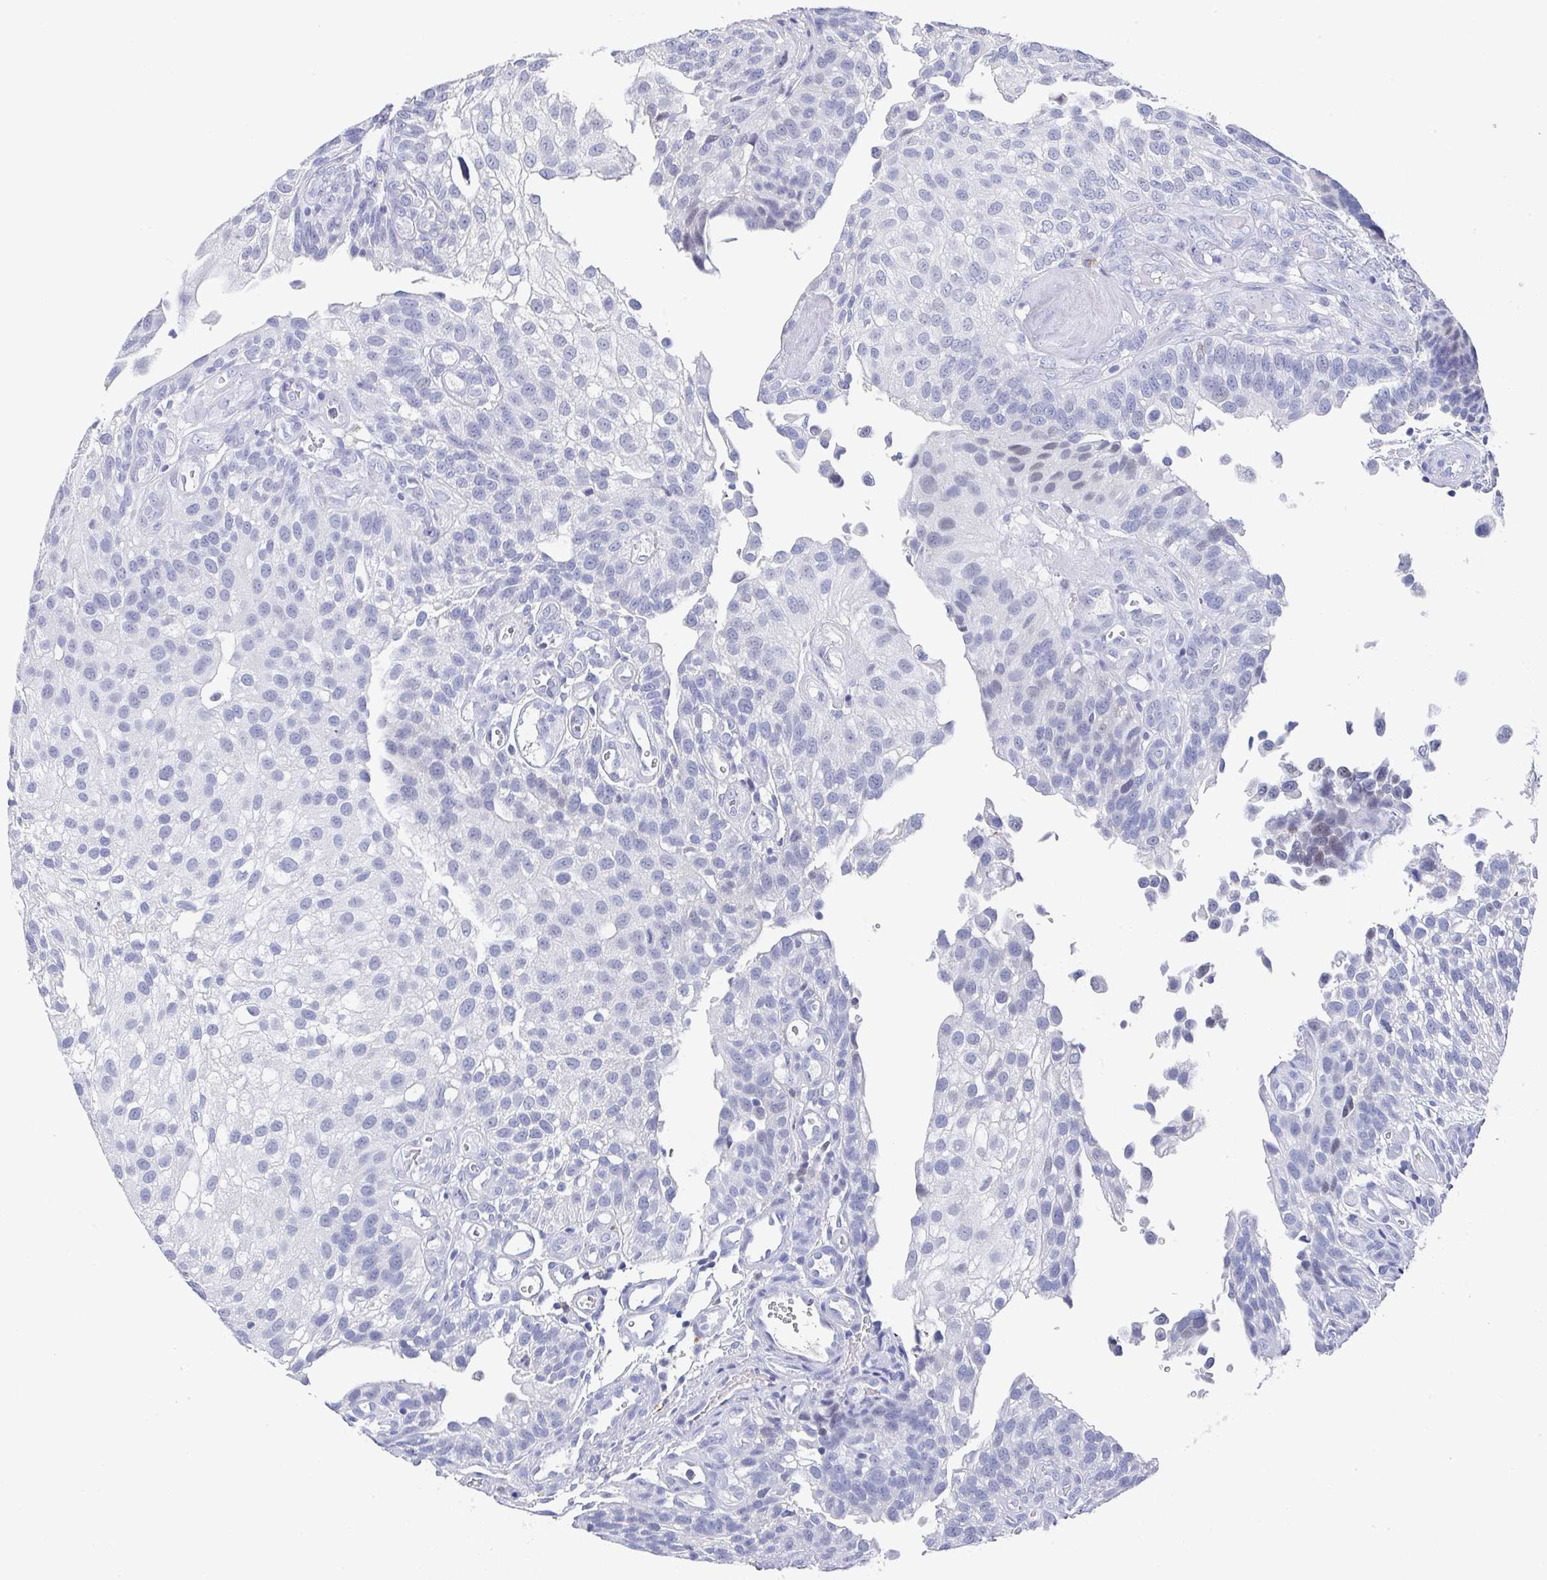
{"staining": {"intensity": "negative", "quantity": "none", "location": "none"}, "tissue": "urothelial cancer", "cell_type": "Tumor cells", "image_type": "cancer", "snomed": [{"axis": "morphology", "description": "Urothelial carcinoma, NOS"}, {"axis": "topography", "description": "Urinary bladder"}], "caption": "Tumor cells show no significant protein staining in transitional cell carcinoma.", "gene": "TNFRSF8", "patient": {"sex": "male", "age": 87}}